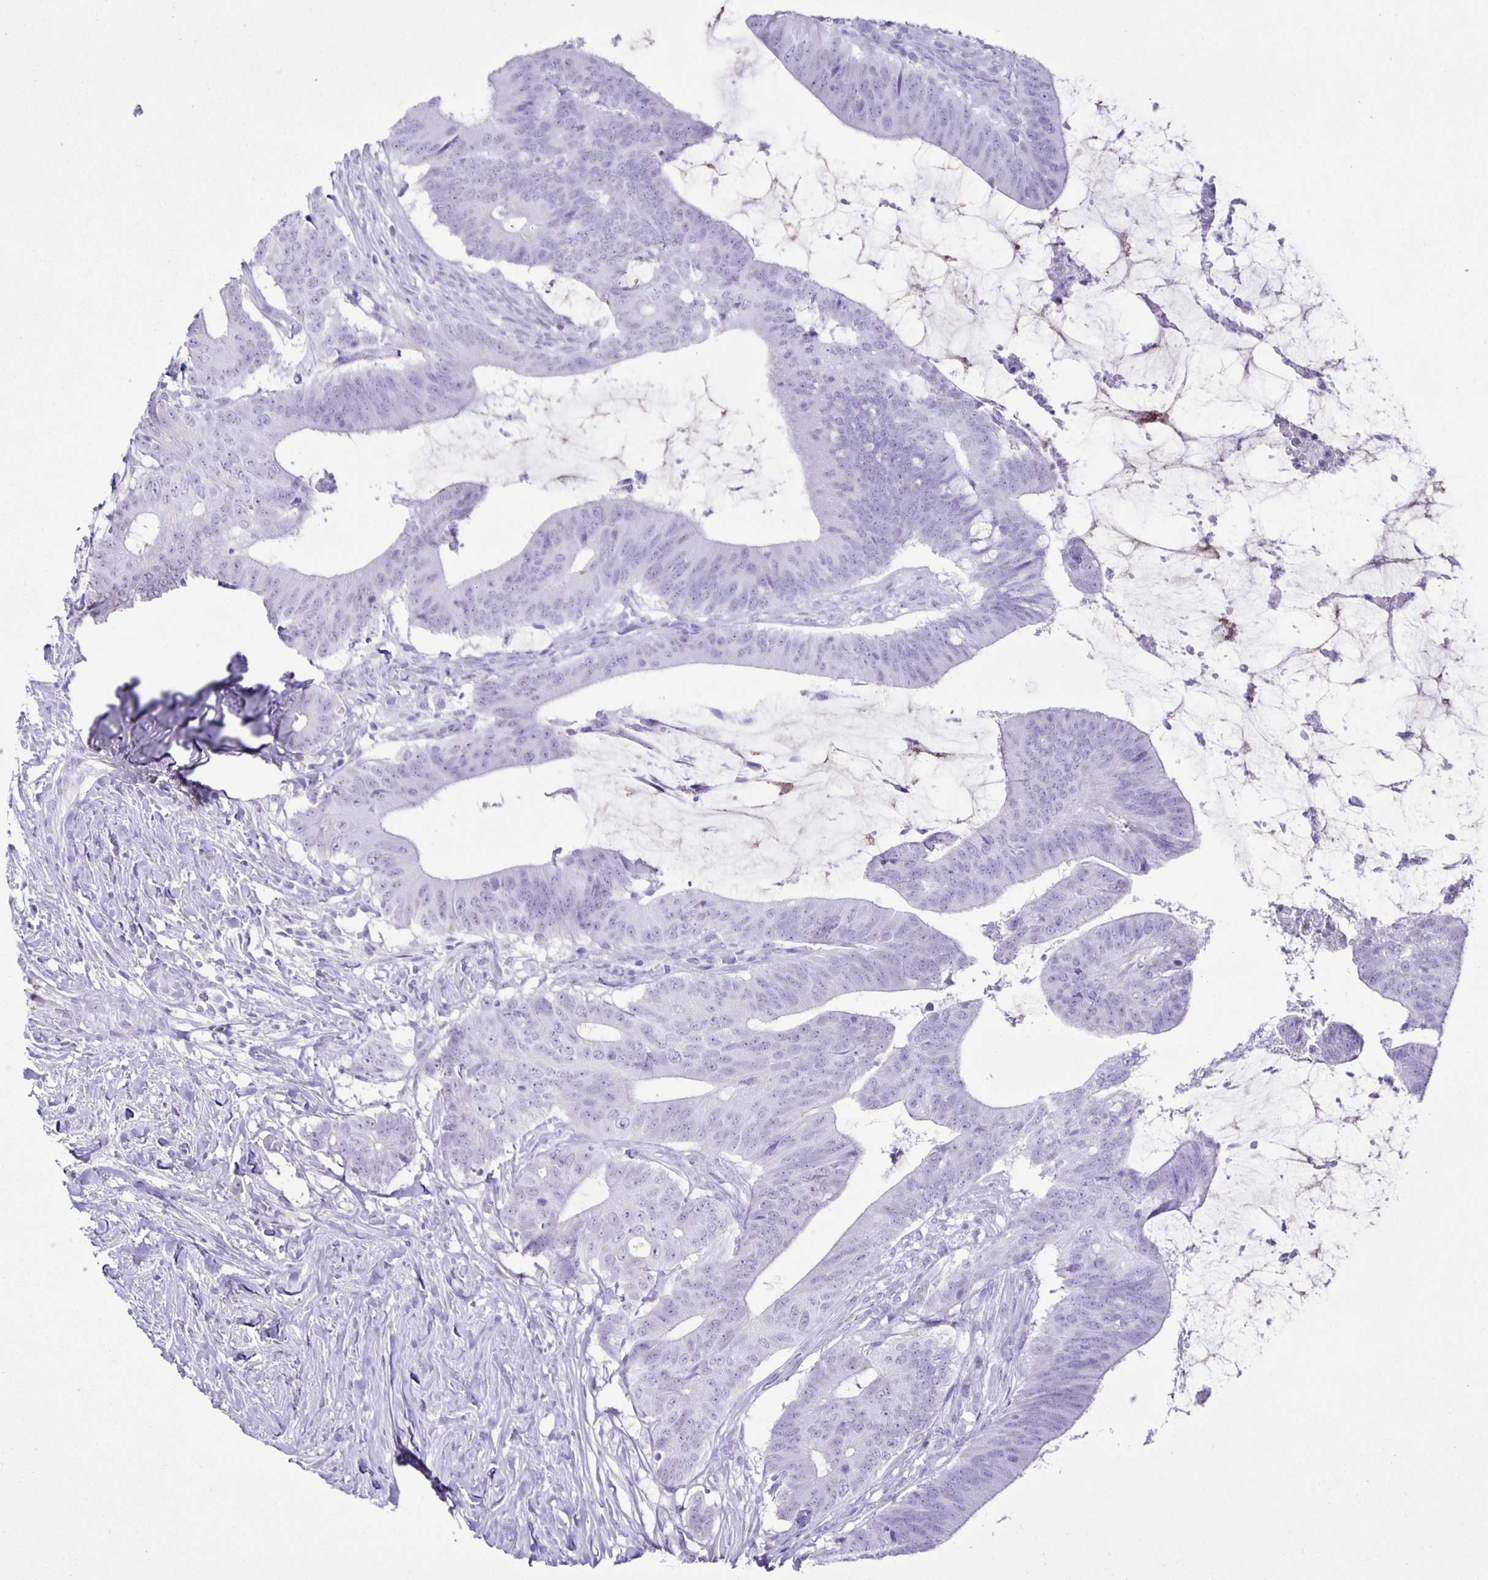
{"staining": {"intensity": "negative", "quantity": "none", "location": "none"}, "tissue": "colorectal cancer", "cell_type": "Tumor cells", "image_type": "cancer", "snomed": [{"axis": "morphology", "description": "Adenocarcinoma, NOS"}, {"axis": "topography", "description": "Colon"}], "caption": "Micrograph shows no protein expression in tumor cells of colorectal adenocarcinoma tissue. (Immunohistochemistry (ihc), brightfield microscopy, high magnification).", "gene": "EZHIP", "patient": {"sex": "female", "age": 43}}